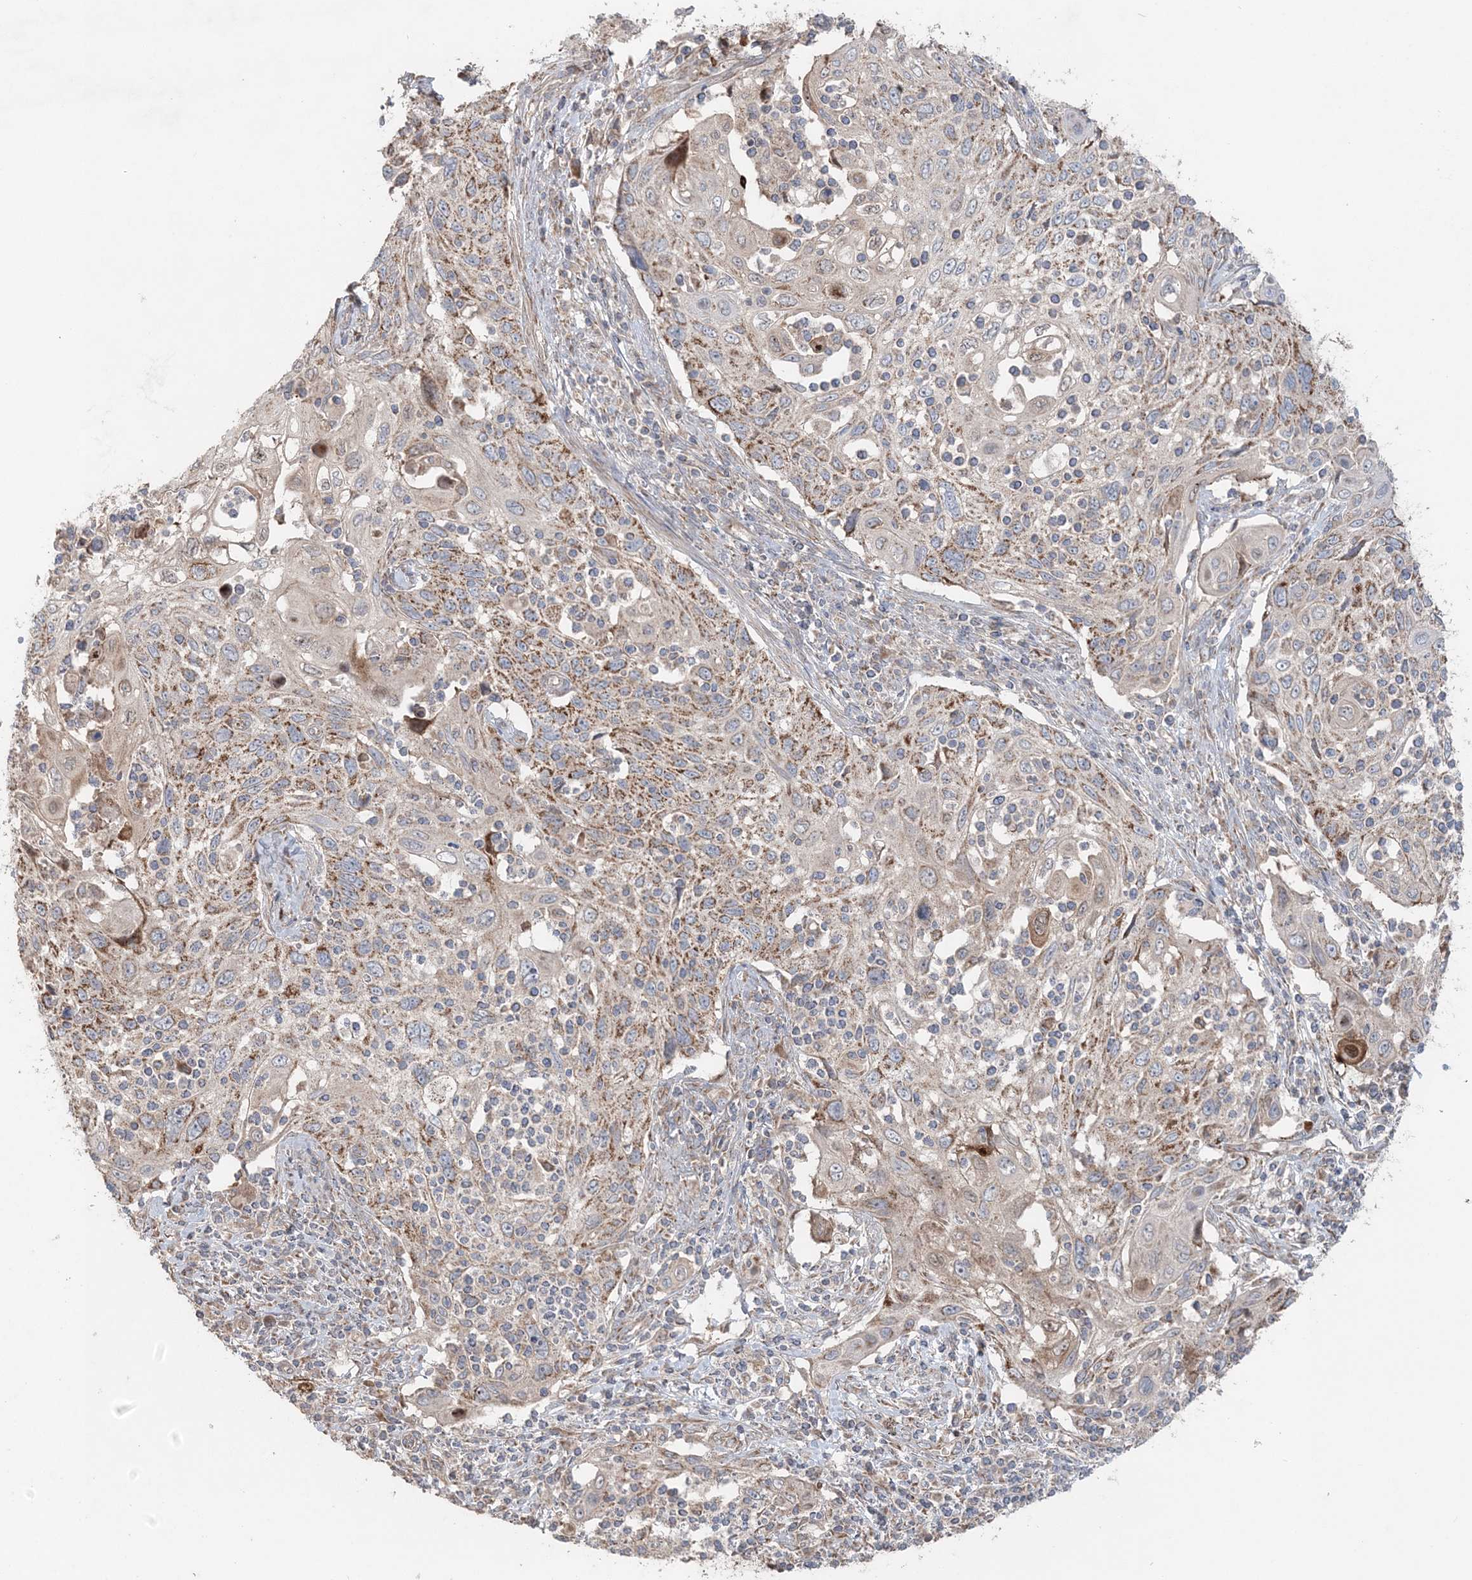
{"staining": {"intensity": "moderate", "quantity": ">75%", "location": "cytoplasmic/membranous"}, "tissue": "cervical cancer", "cell_type": "Tumor cells", "image_type": "cancer", "snomed": [{"axis": "morphology", "description": "Squamous cell carcinoma, NOS"}, {"axis": "topography", "description": "Cervix"}], "caption": "Brown immunohistochemical staining in human cervical squamous cell carcinoma shows moderate cytoplasmic/membranous positivity in about >75% of tumor cells. (DAB (3,3'-diaminobenzidine) IHC, brown staining for protein, blue staining for nuclei).", "gene": "LRPPRC", "patient": {"sex": "female", "age": 70}}